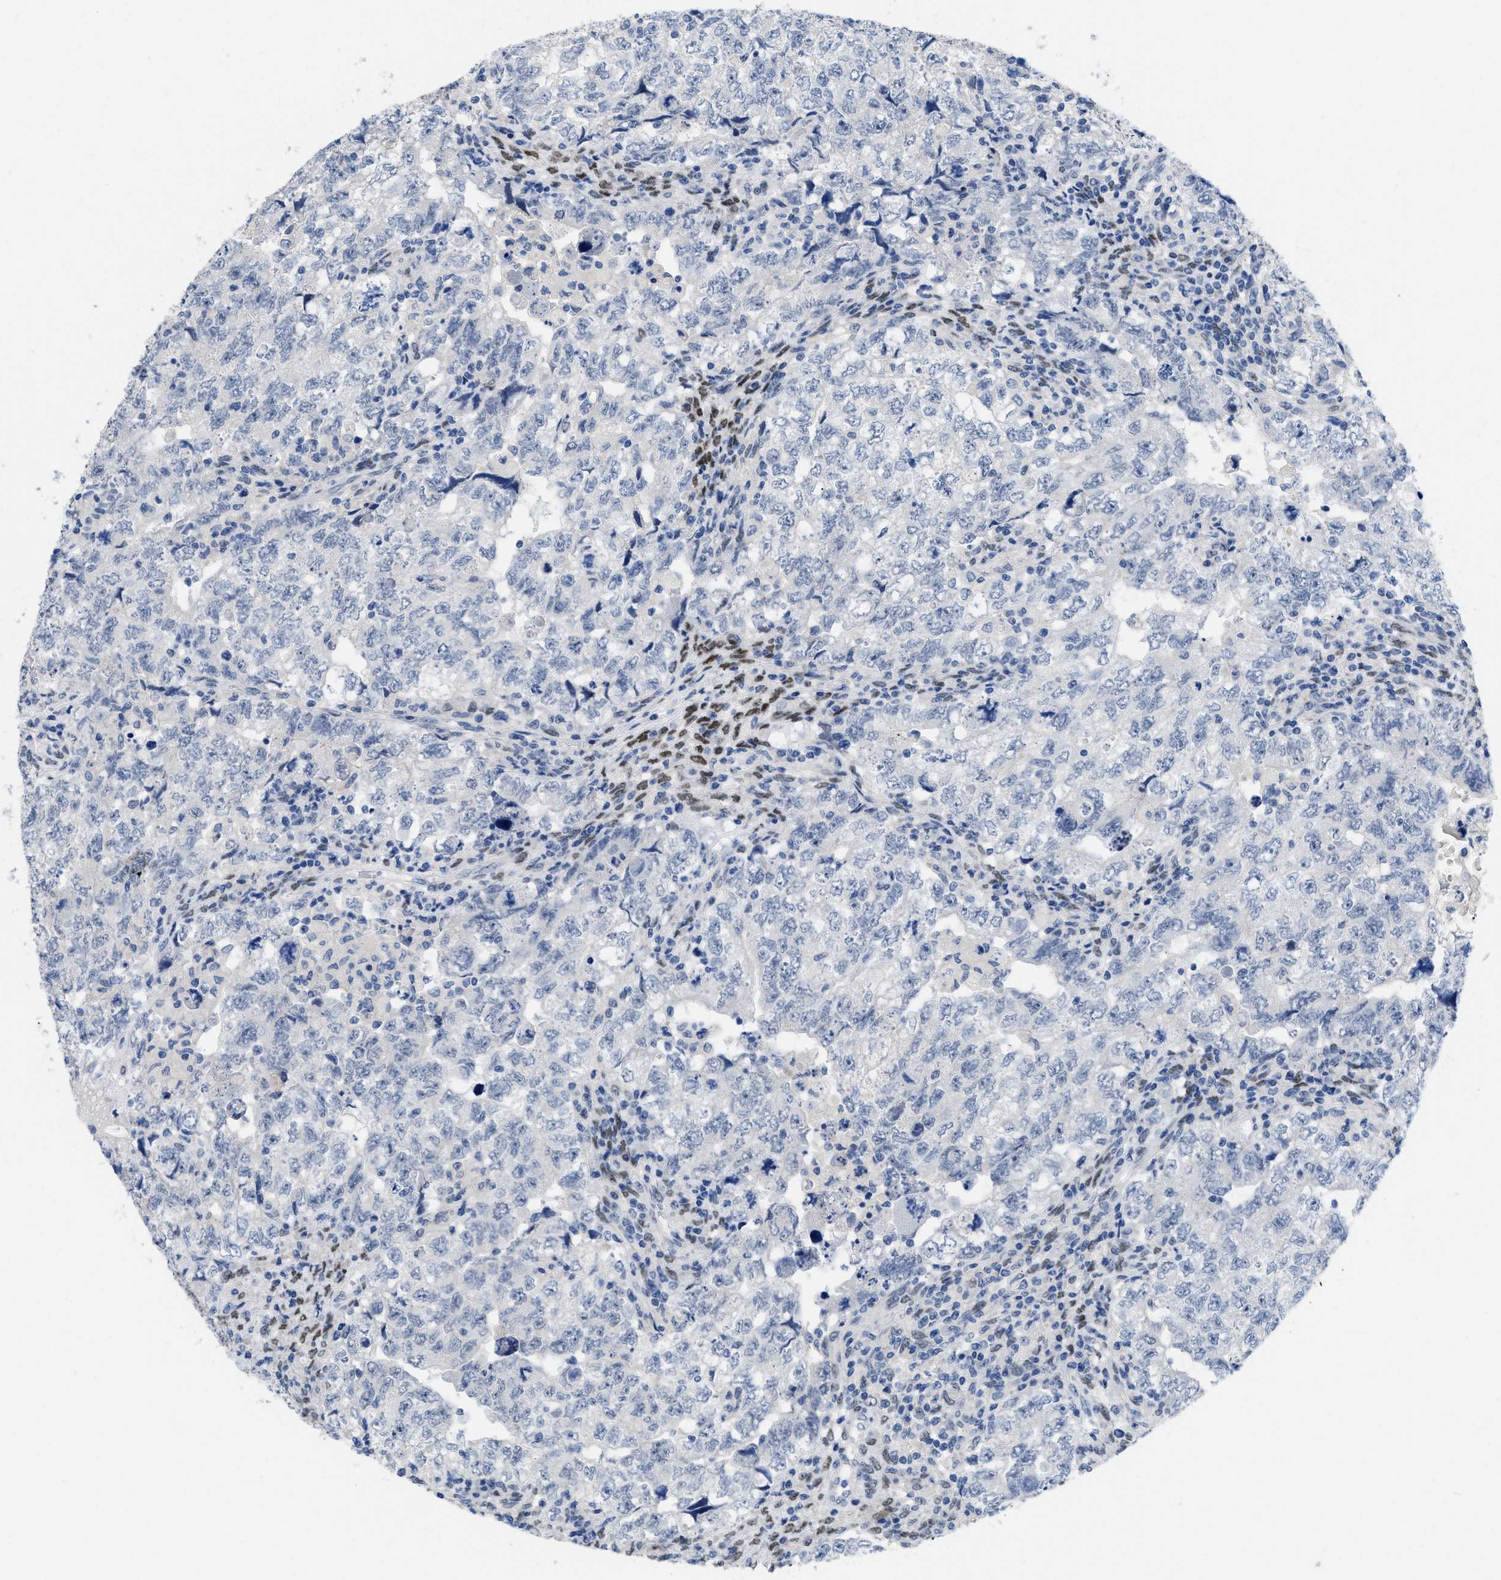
{"staining": {"intensity": "negative", "quantity": "none", "location": "none"}, "tissue": "testis cancer", "cell_type": "Tumor cells", "image_type": "cancer", "snomed": [{"axis": "morphology", "description": "Seminoma, NOS"}, {"axis": "topography", "description": "Testis"}], "caption": "Human seminoma (testis) stained for a protein using IHC exhibits no expression in tumor cells.", "gene": "NFIX", "patient": {"sex": "male", "age": 22}}